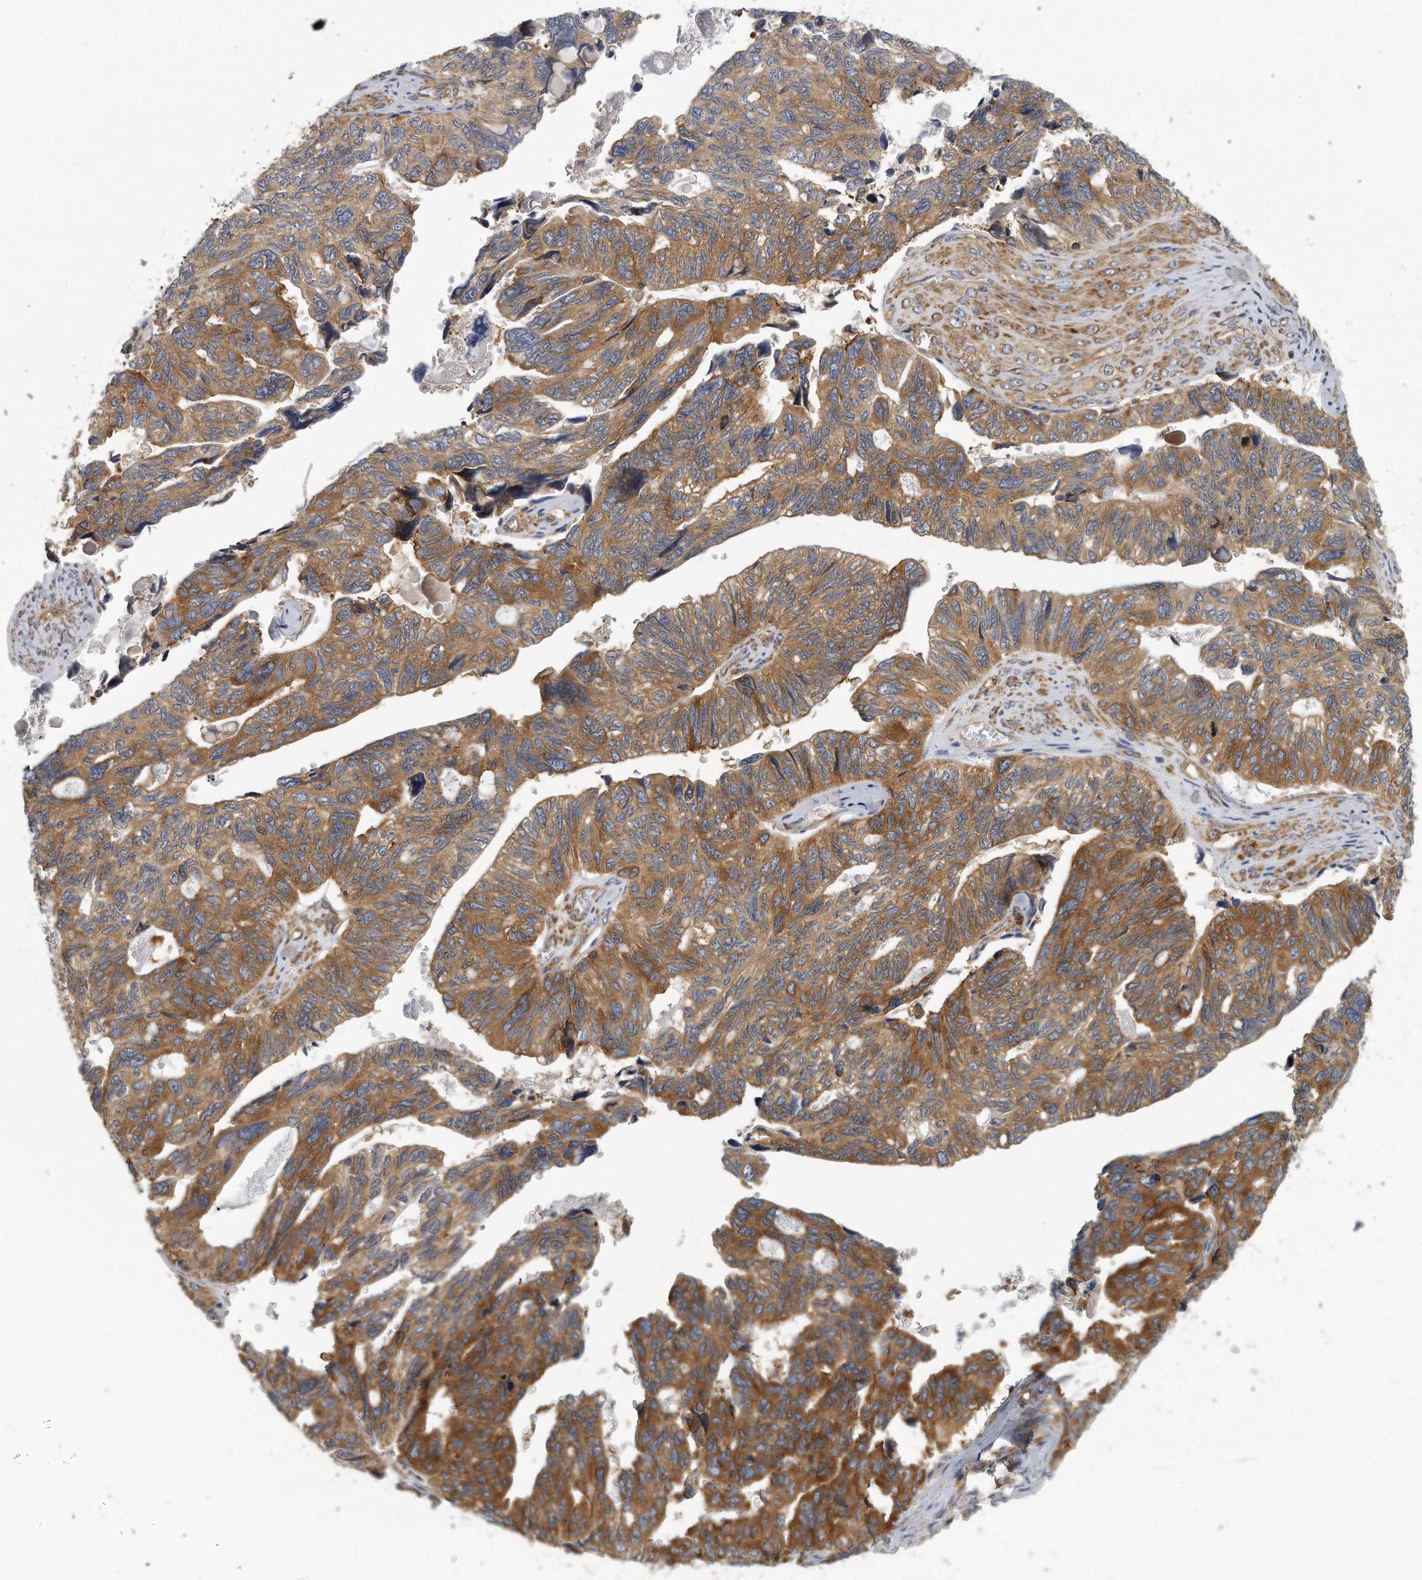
{"staining": {"intensity": "moderate", "quantity": ">75%", "location": "cytoplasmic/membranous"}, "tissue": "ovarian cancer", "cell_type": "Tumor cells", "image_type": "cancer", "snomed": [{"axis": "morphology", "description": "Cystadenocarcinoma, serous, NOS"}, {"axis": "topography", "description": "Ovary"}], "caption": "A high-resolution image shows IHC staining of ovarian cancer, which demonstrates moderate cytoplasmic/membranous expression in approximately >75% of tumor cells.", "gene": "EIF3I", "patient": {"sex": "female", "age": 79}}